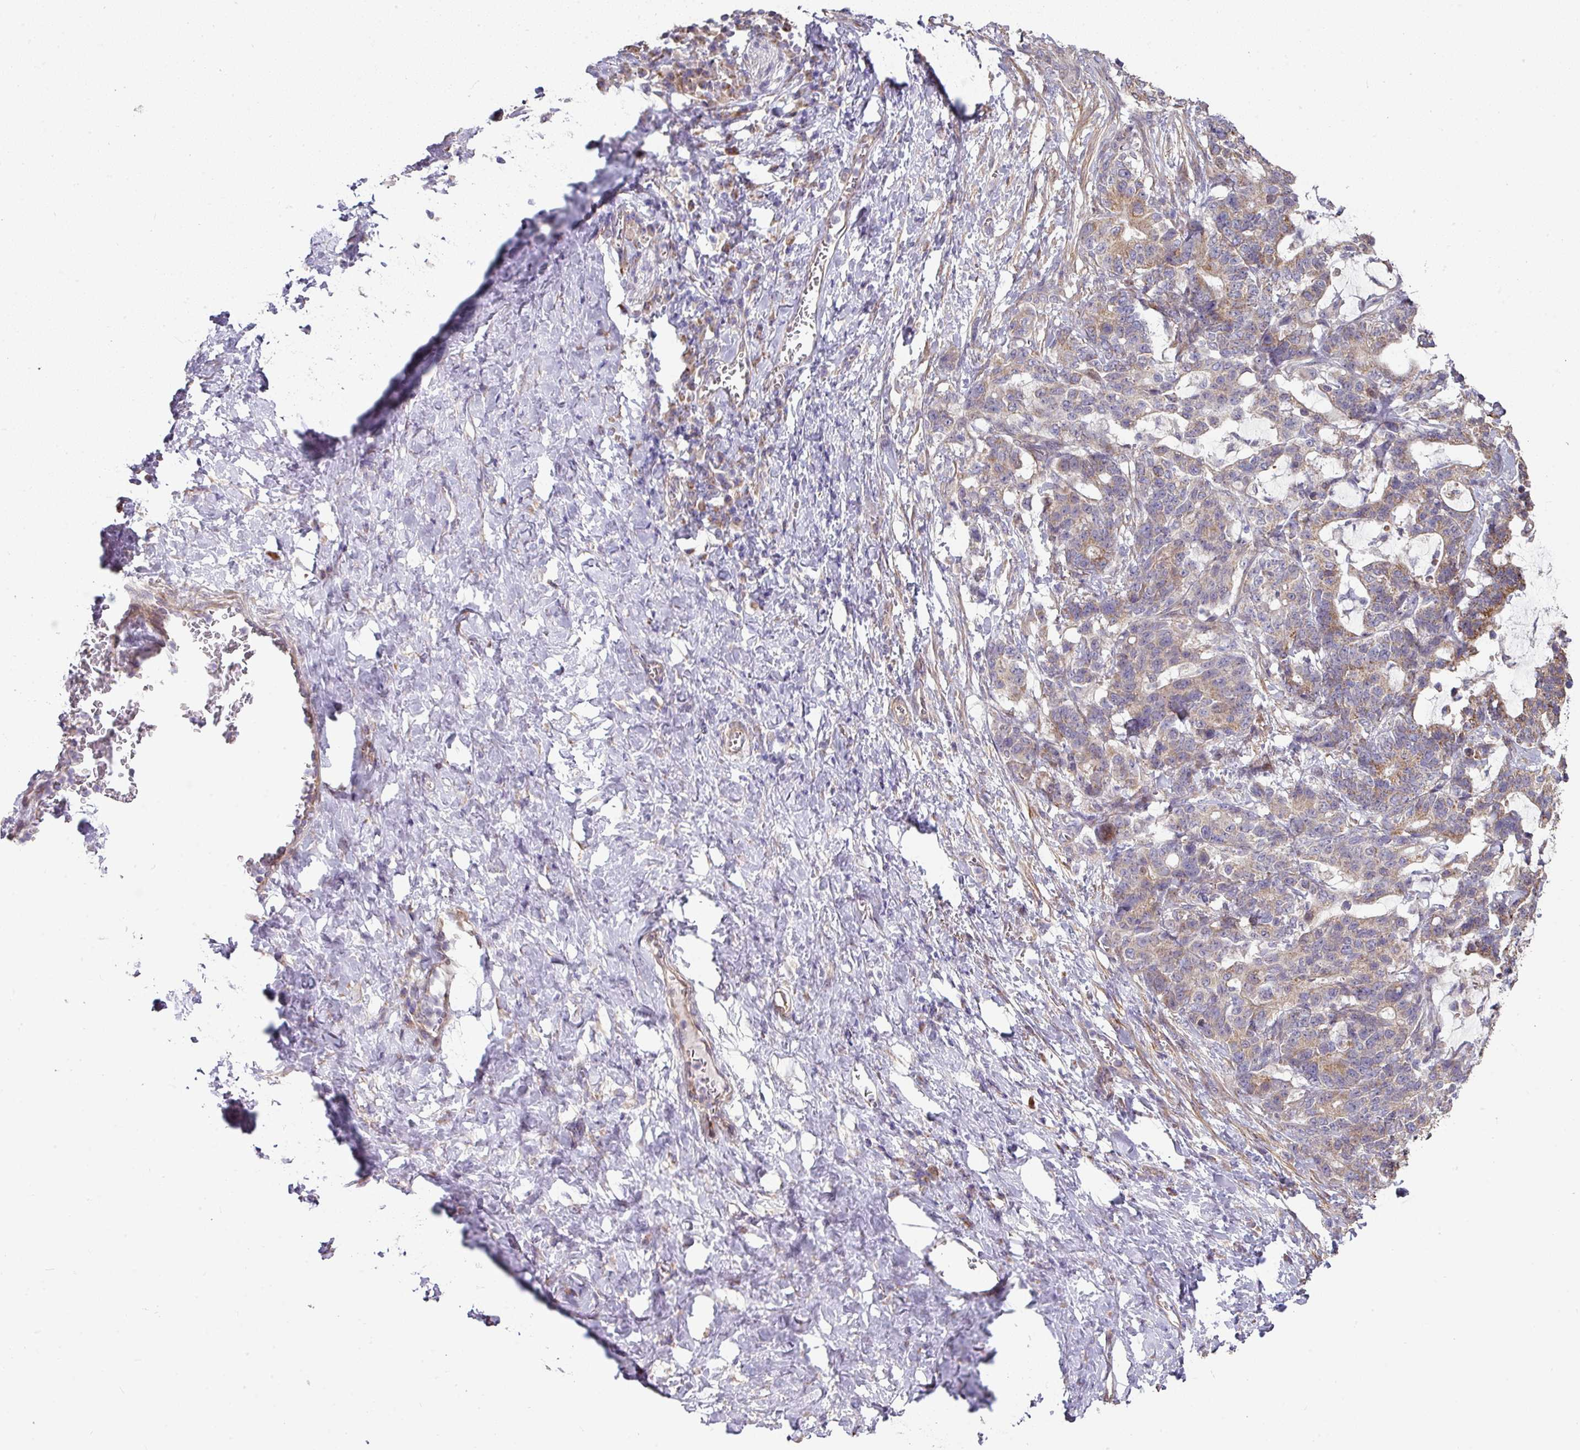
{"staining": {"intensity": "moderate", "quantity": "25%-75%", "location": "cytoplasmic/membranous"}, "tissue": "stomach cancer", "cell_type": "Tumor cells", "image_type": "cancer", "snomed": [{"axis": "morphology", "description": "Normal tissue, NOS"}, {"axis": "morphology", "description": "Adenocarcinoma, NOS"}, {"axis": "topography", "description": "Stomach"}], "caption": "Protein staining reveals moderate cytoplasmic/membranous staining in approximately 25%-75% of tumor cells in stomach adenocarcinoma.", "gene": "STK35", "patient": {"sex": "female", "age": 64}}